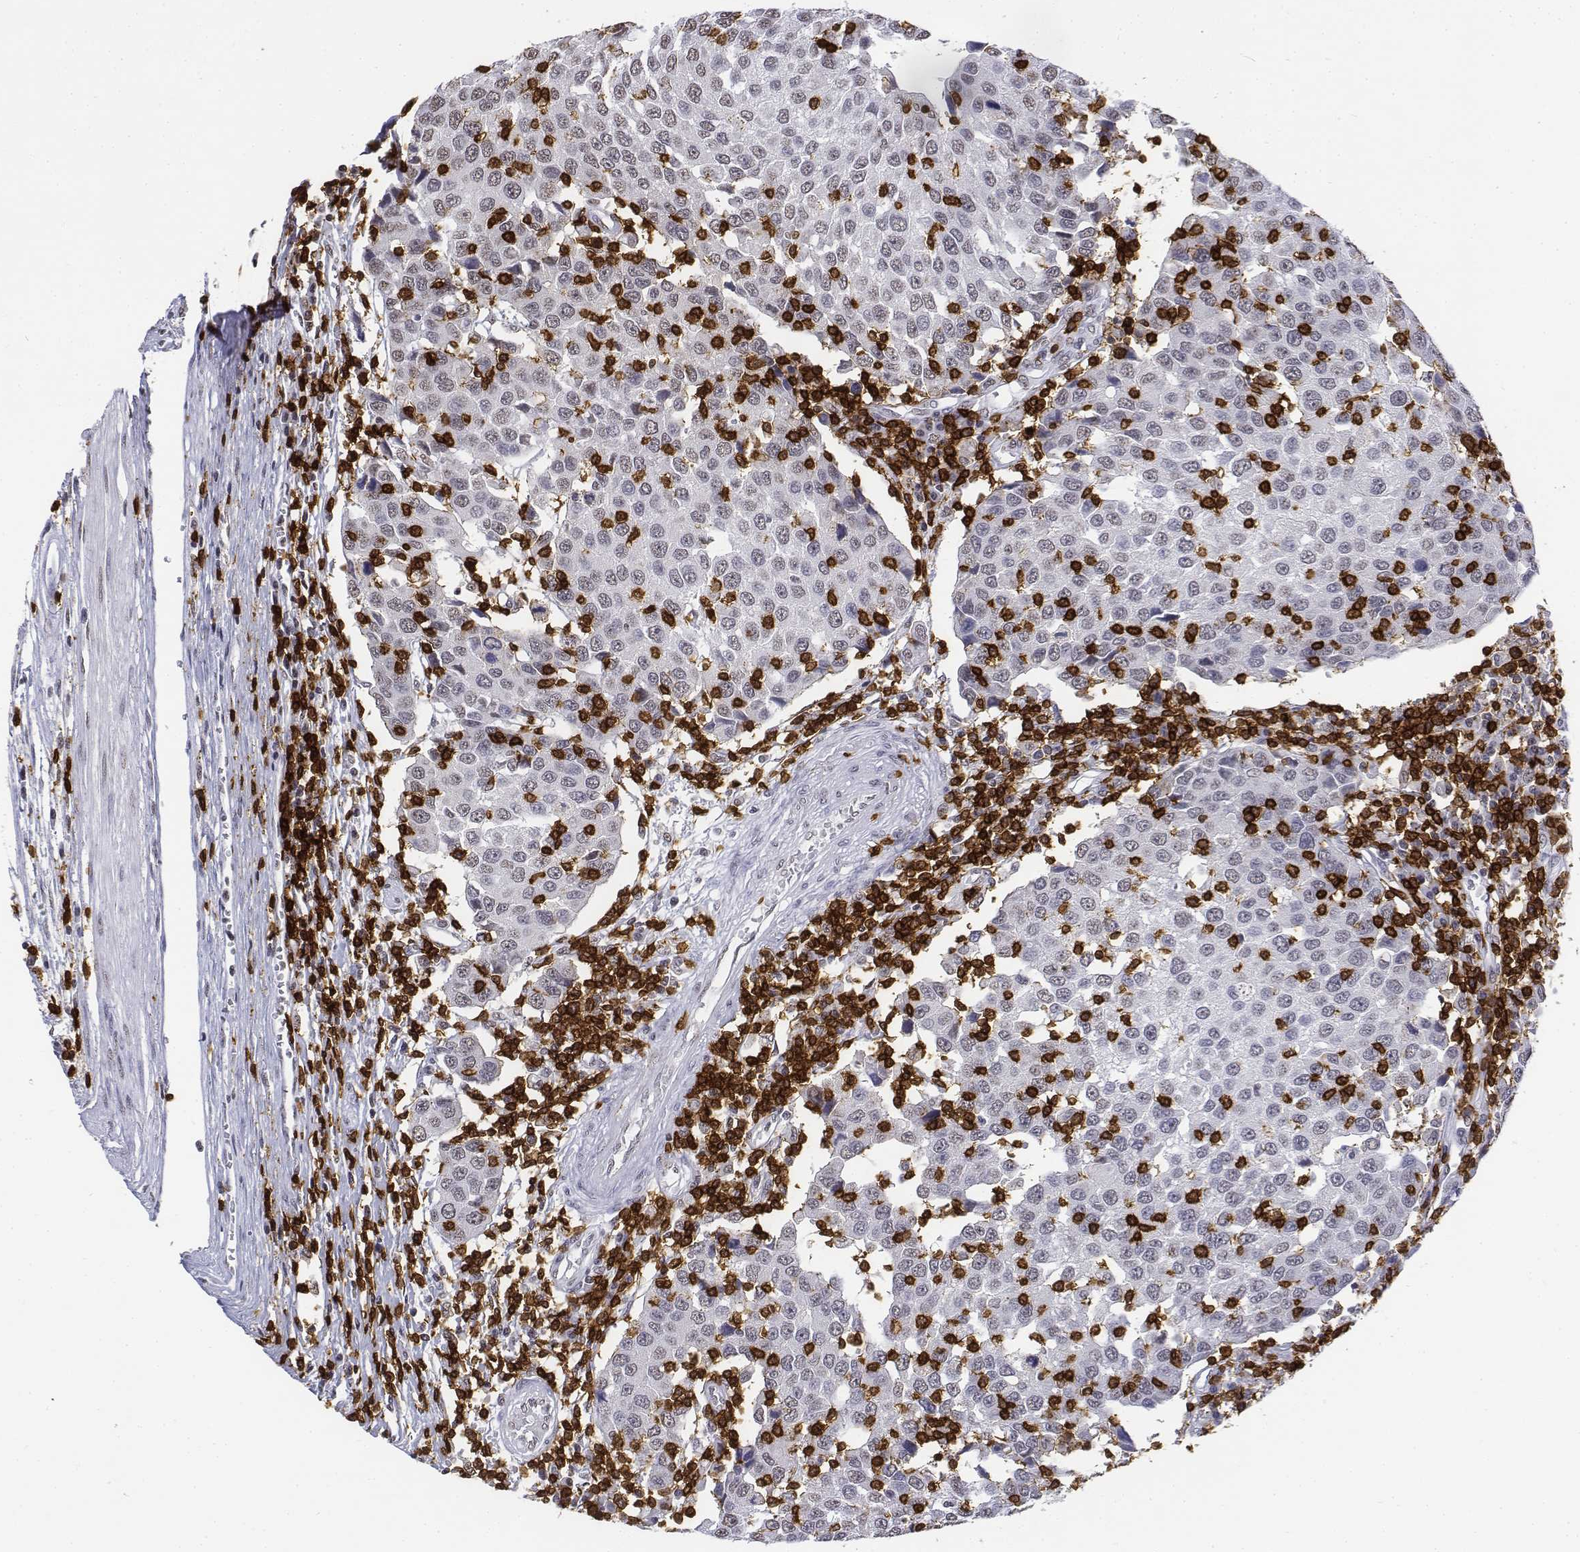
{"staining": {"intensity": "negative", "quantity": "none", "location": "none"}, "tissue": "urothelial cancer", "cell_type": "Tumor cells", "image_type": "cancer", "snomed": [{"axis": "morphology", "description": "Urothelial carcinoma, High grade"}, {"axis": "topography", "description": "Urinary bladder"}], "caption": "Immunohistochemical staining of human urothelial carcinoma (high-grade) reveals no significant expression in tumor cells.", "gene": "CD3E", "patient": {"sex": "female", "age": 85}}